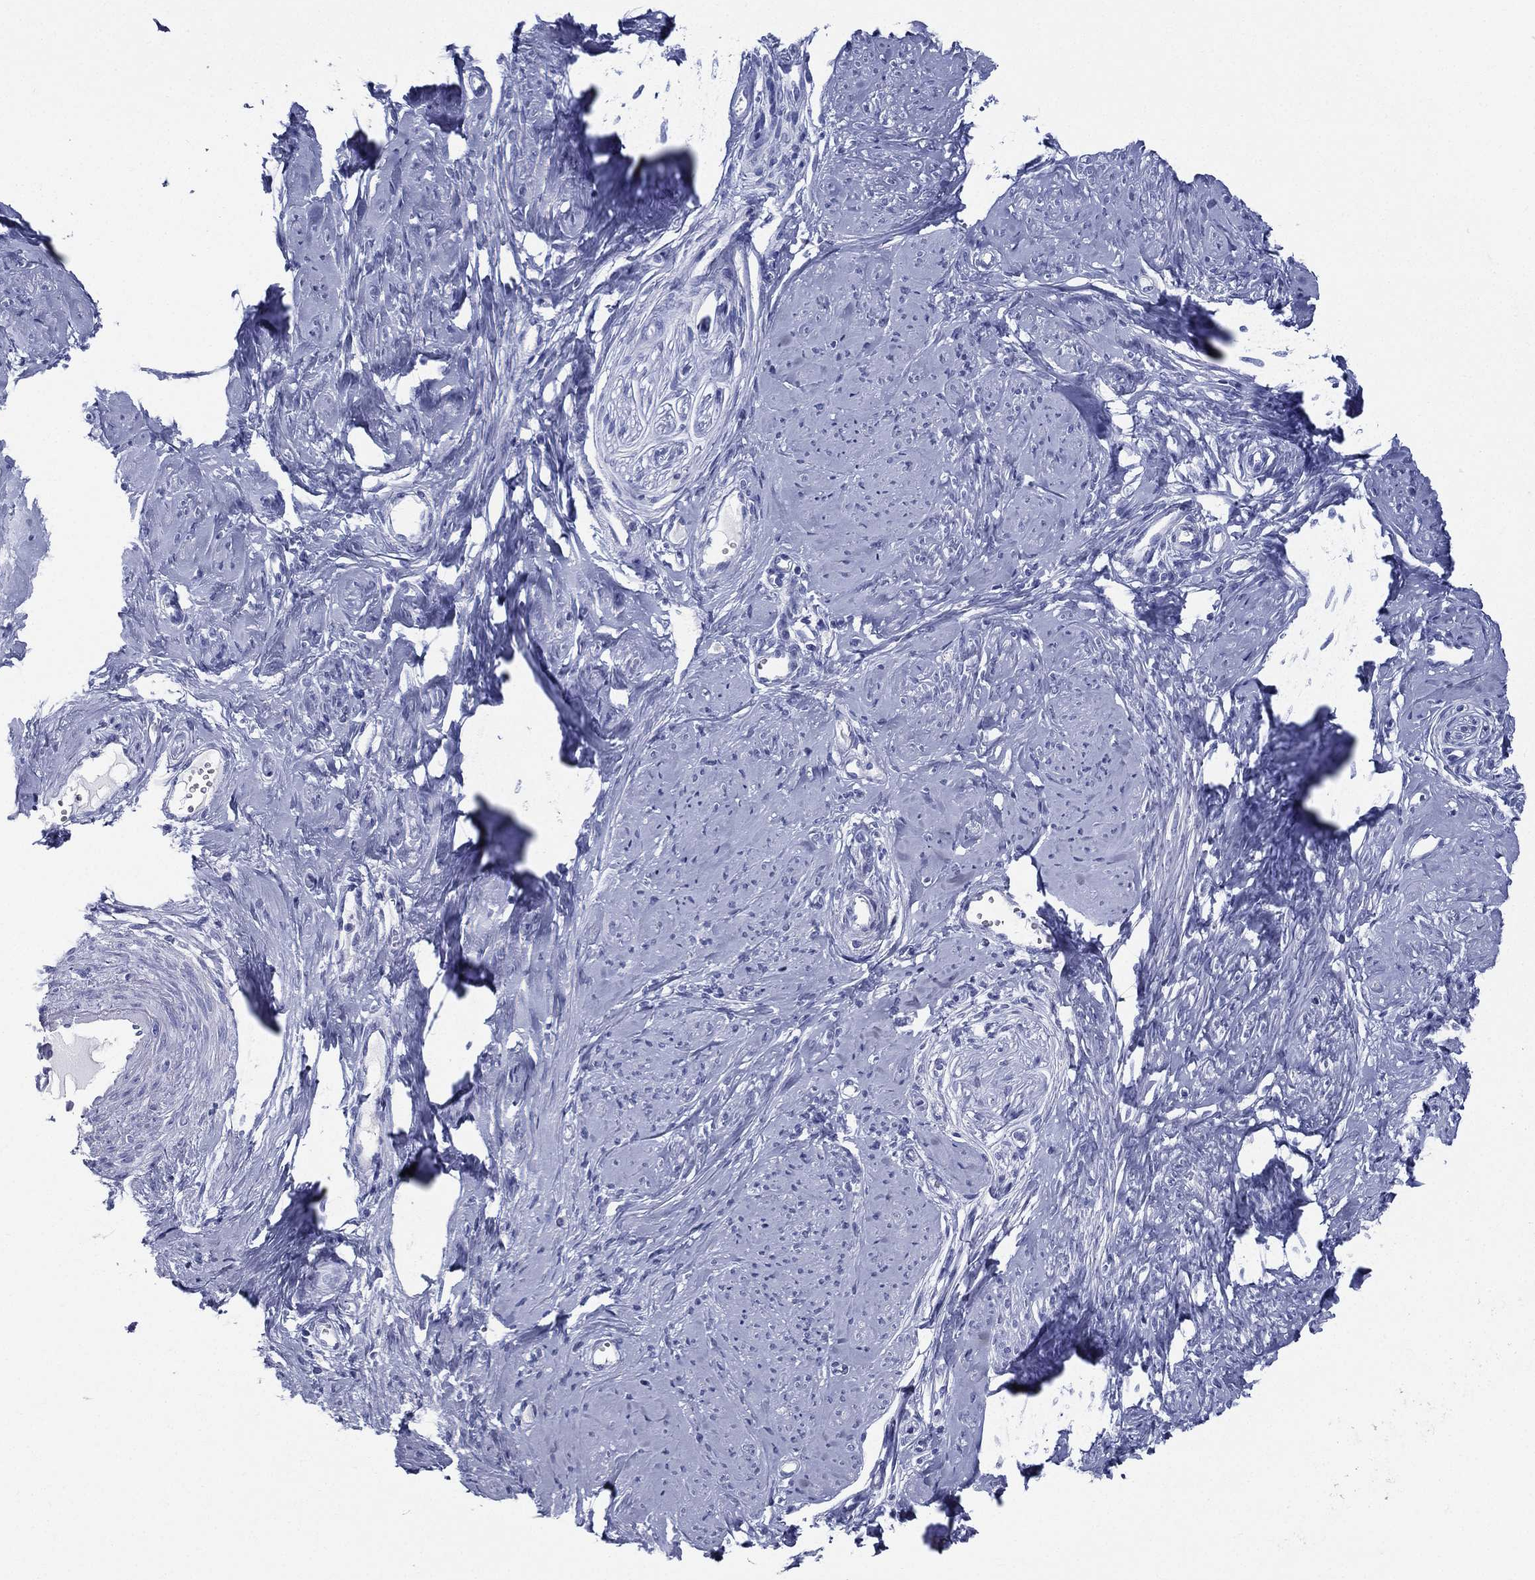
{"staining": {"intensity": "negative", "quantity": "none", "location": "none"}, "tissue": "smooth muscle", "cell_type": "Smooth muscle cells", "image_type": "normal", "snomed": [{"axis": "morphology", "description": "Normal tissue, NOS"}, {"axis": "topography", "description": "Smooth muscle"}], "caption": "Histopathology image shows no protein staining in smooth muscle cells of benign smooth muscle. Brightfield microscopy of IHC stained with DAB (brown) and hematoxylin (blue), captured at high magnification.", "gene": "RSPH4A", "patient": {"sex": "female", "age": 48}}